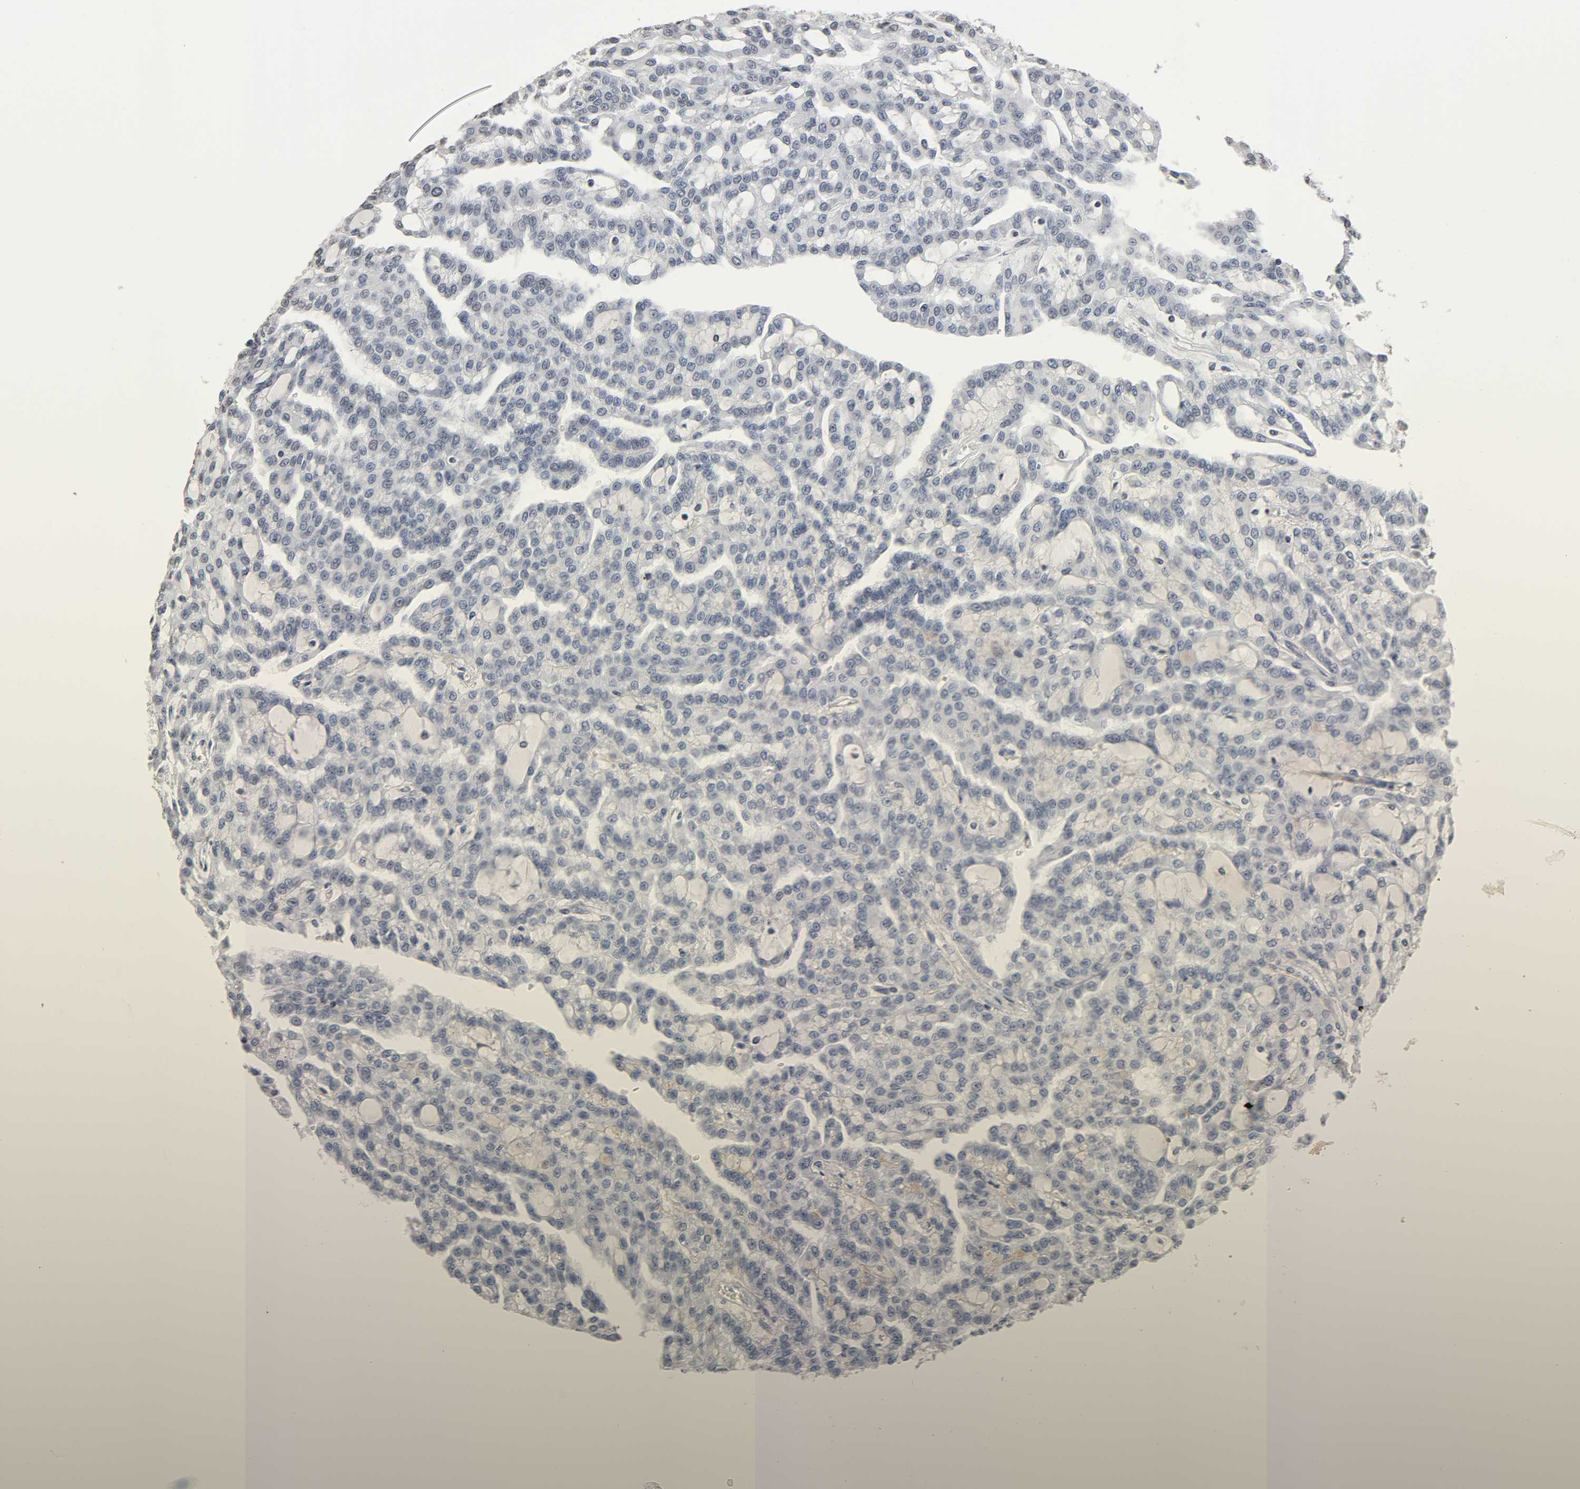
{"staining": {"intensity": "negative", "quantity": "none", "location": "none"}, "tissue": "renal cancer", "cell_type": "Tumor cells", "image_type": "cancer", "snomed": [{"axis": "morphology", "description": "Adenocarcinoma, NOS"}, {"axis": "topography", "description": "Kidney"}], "caption": "This photomicrograph is of renal cancer stained with immunohistochemistry to label a protein in brown with the nuclei are counter-stained blue. There is no expression in tumor cells.", "gene": "STK4", "patient": {"sex": "male", "age": 63}}